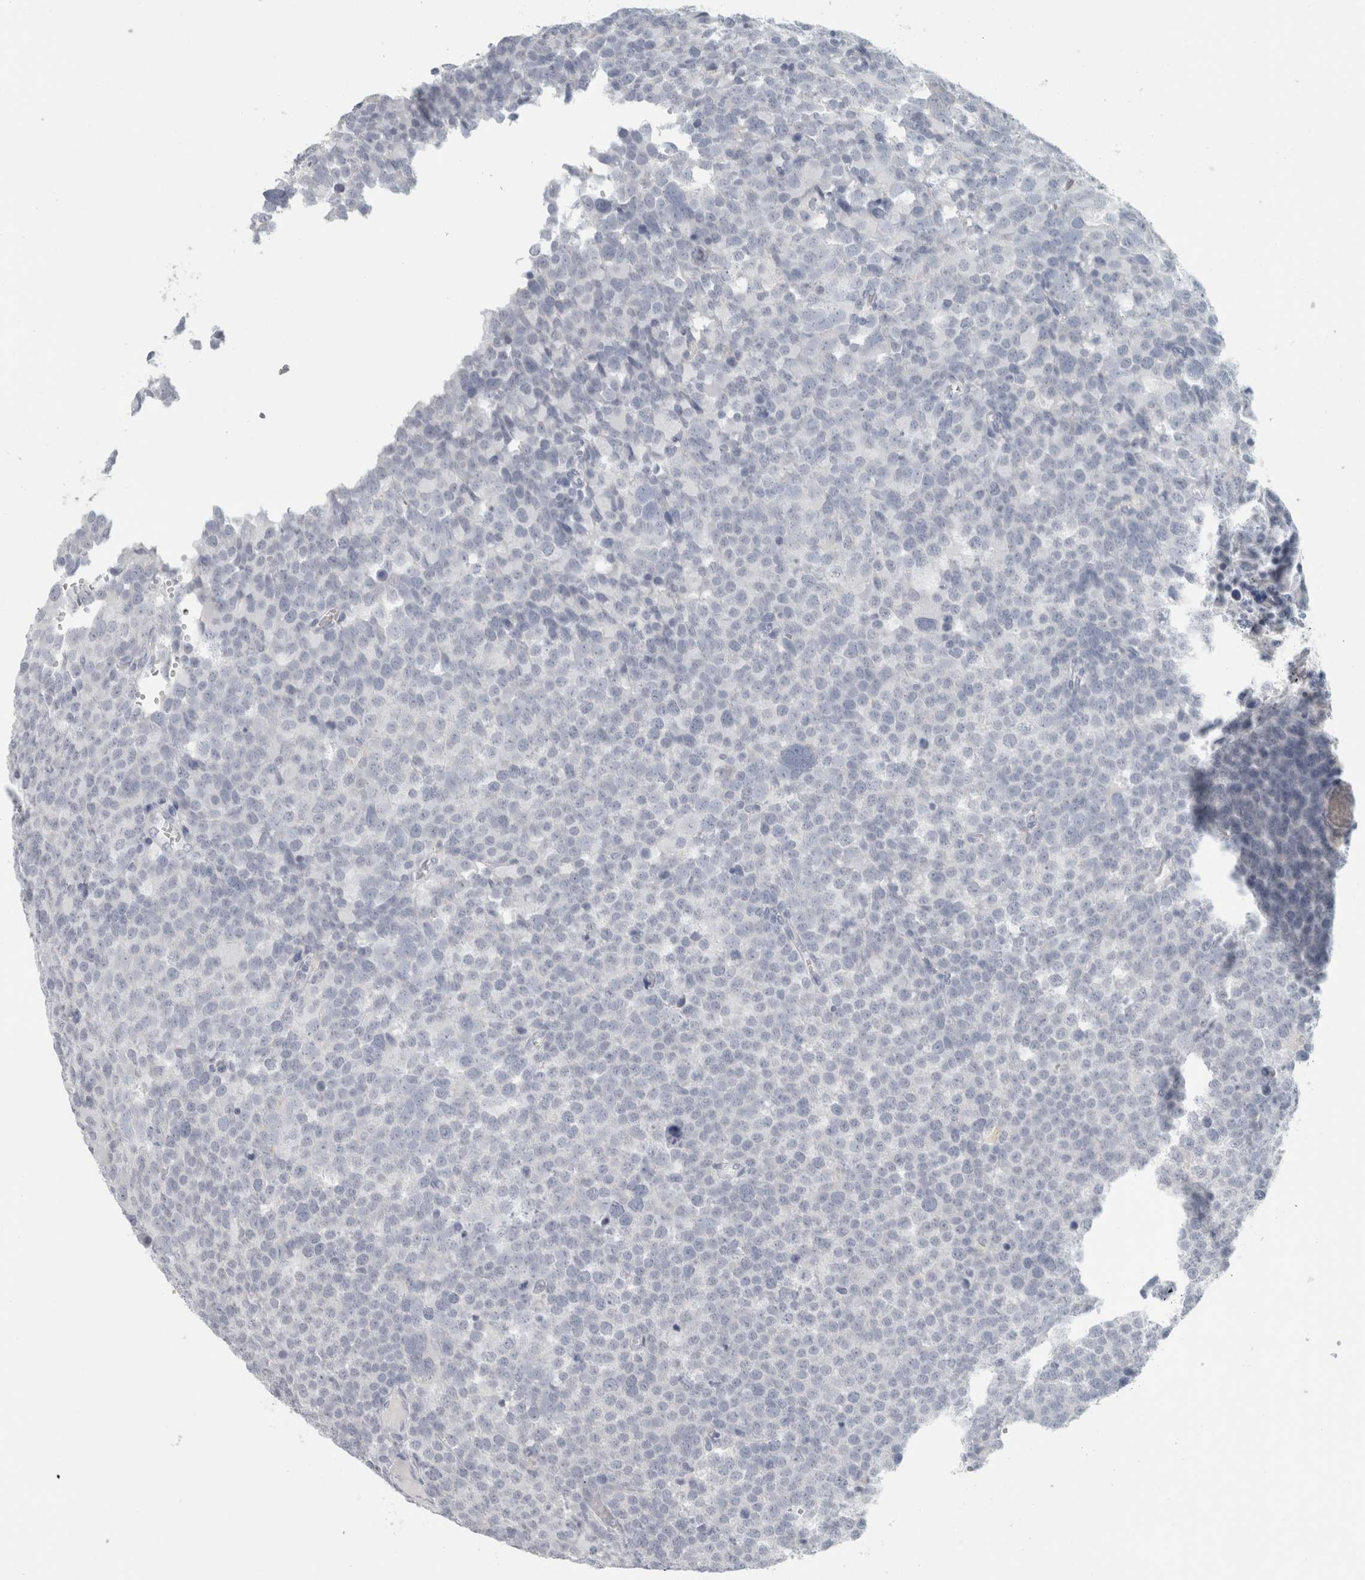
{"staining": {"intensity": "negative", "quantity": "none", "location": "none"}, "tissue": "testis cancer", "cell_type": "Tumor cells", "image_type": "cancer", "snomed": [{"axis": "morphology", "description": "Seminoma, NOS"}, {"axis": "topography", "description": "Testis"}], "caption": "A micrograph of testis cancer (seminoma) stained for a protein reveals no brown staining in tumor cells.", "gene": "SLC28A3", "patient": {"sex": "male", "age": 71}}